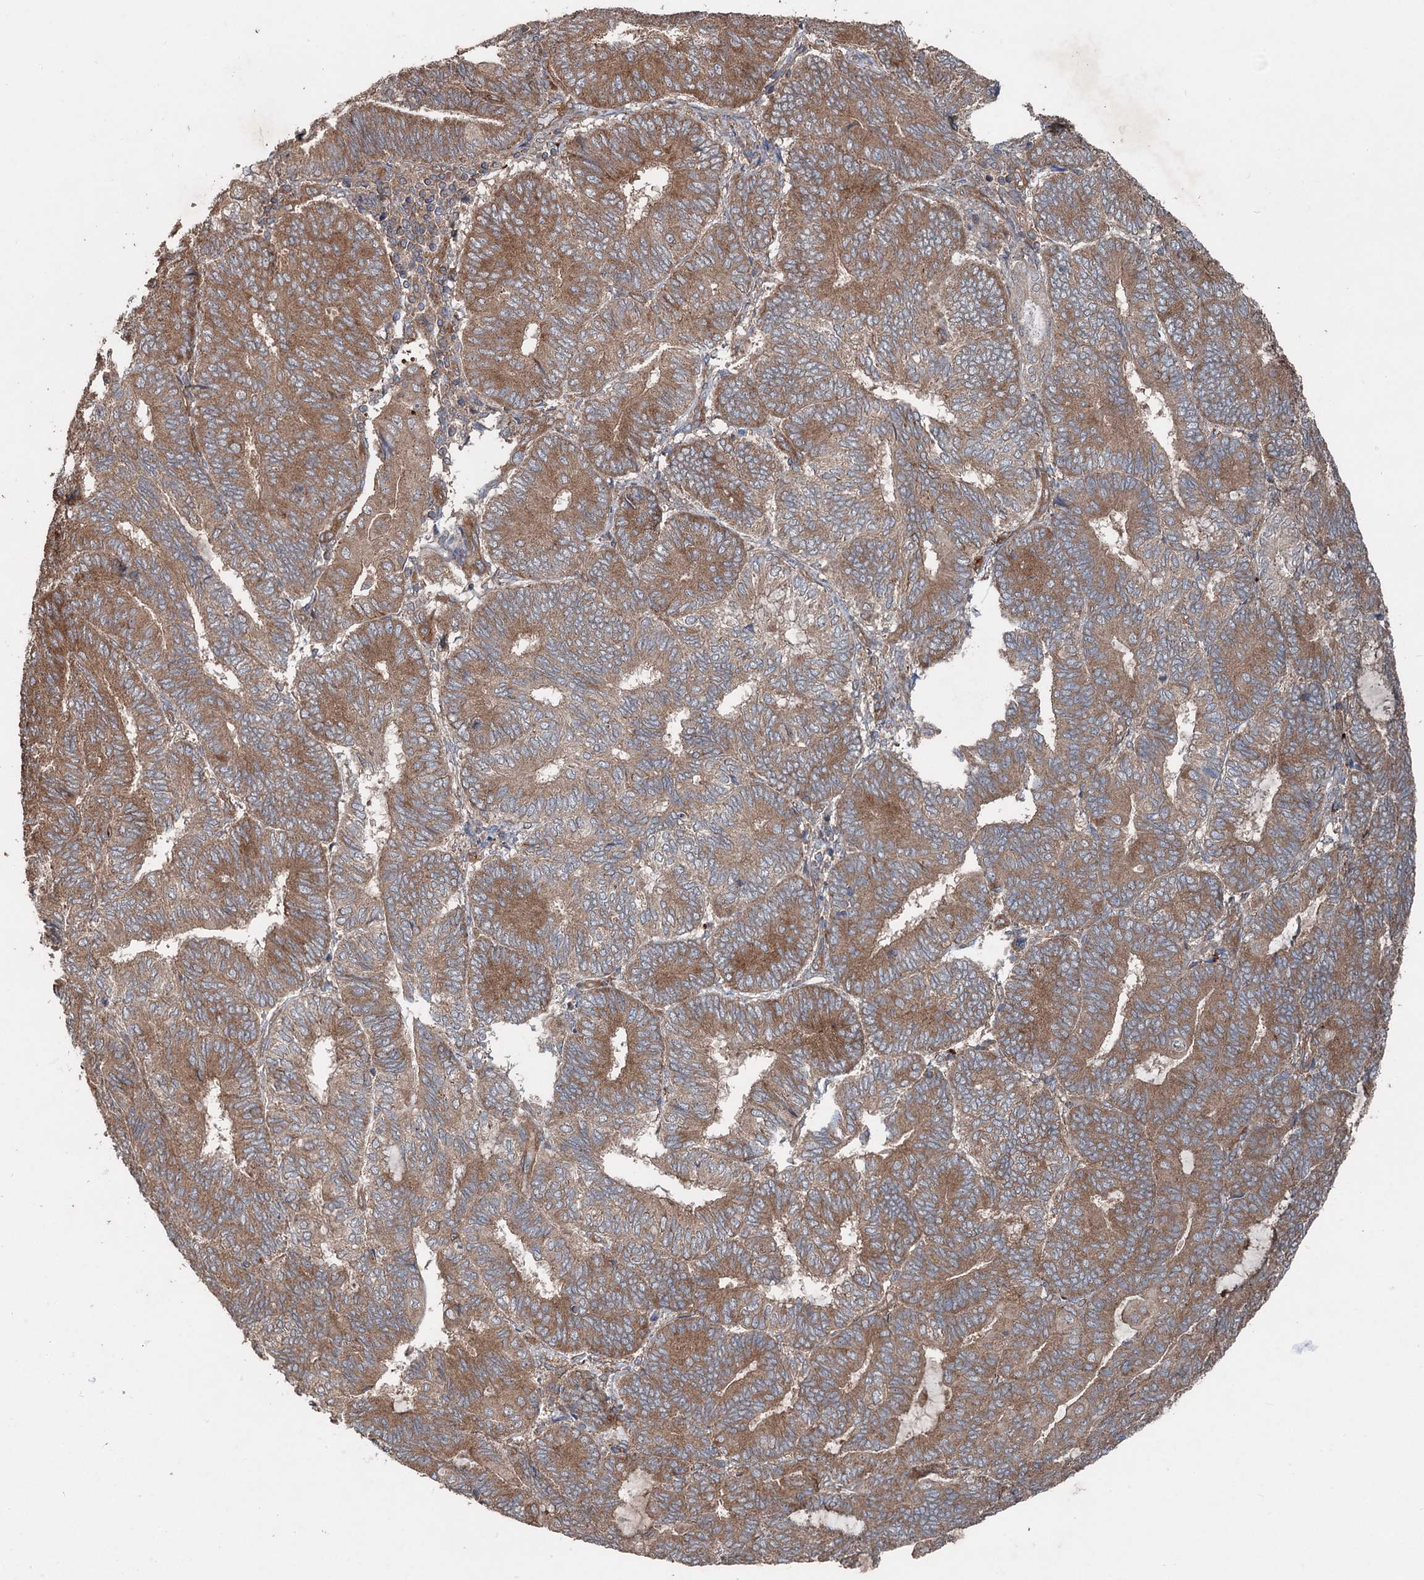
{"staining": {"intensity": "moderate", "quantity": ">75%", "location": "cytoplasmic/membranous"}, "tissue": "endometrial cancer", "cell_type": "Tumor cells", "image_type": "cancer", "snomed": [{"axis": "morphology", "description": "Adenocarcinoma, NOS"}, {"axis": "topography", "description": "Endometrium"}], "caption": "DAB immunohistochemical staining of human endometrial cancer demonstrates moderate cytoplasmic/membranous protein positivity in about >75% of tumor cells.", "gene": "RNF214", "patient": {"sex": "female", "age": 81}}